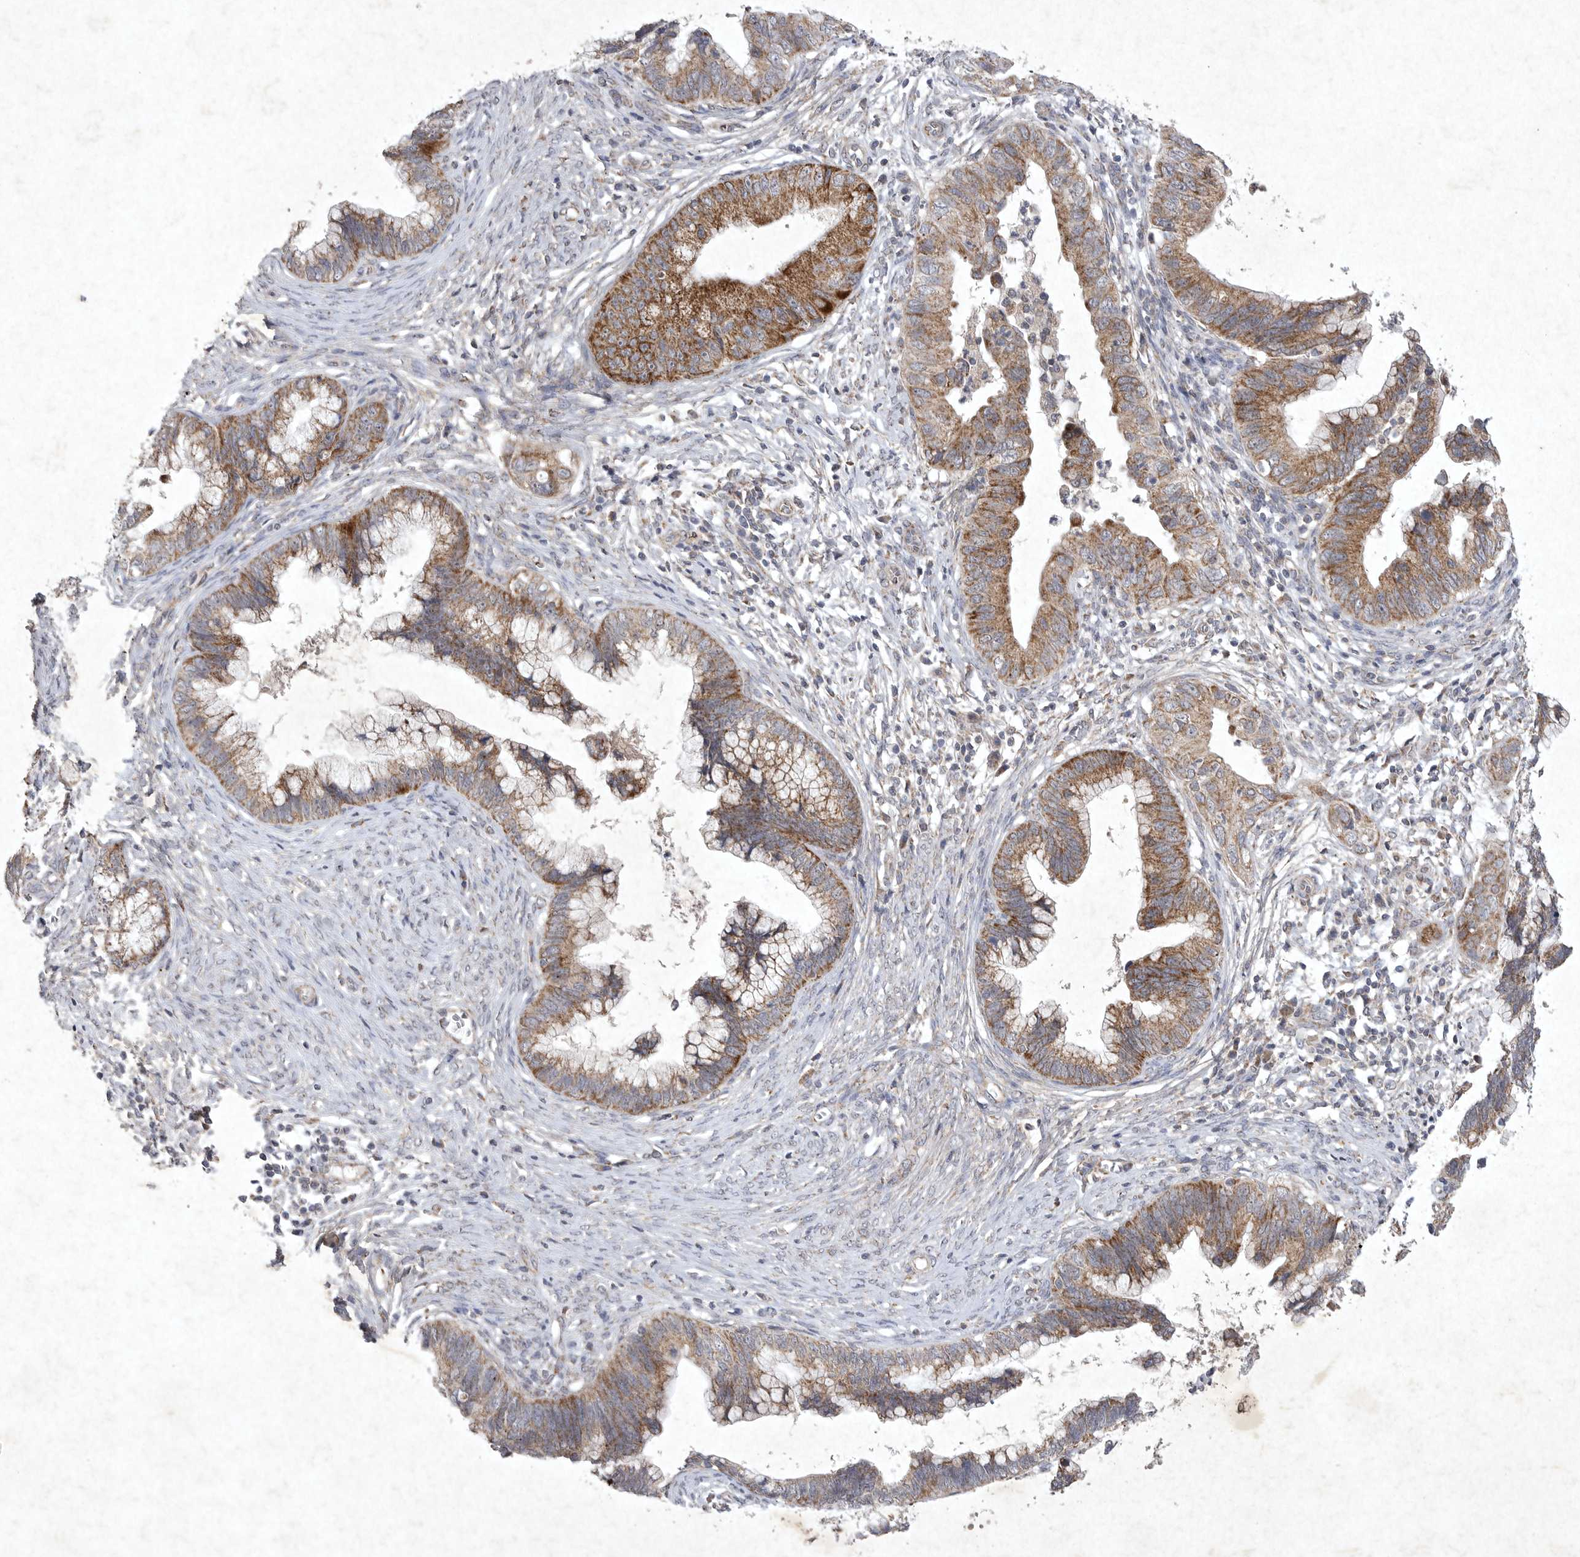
{"staining": {"intensity": "moderate", "quantity": ">75%", "location": "cytoplasmic/membranous"}, "tissue": "cervical cancer", "cell_type": "Tumor cells", "image_type": "cancer", "snomed": [{"axis": "morphology", "description": "Adenocarcinoma, NOS"}, {"axis": "topography", "description": "Cervix"}], "caption": "Protein staining of cervical cancer tissue displays moderate cytoplasmic/membranous expression in approximately >75% of tumor cells.", "gene": "DDR1", "patient": {"sex": "female", "age": 44}}